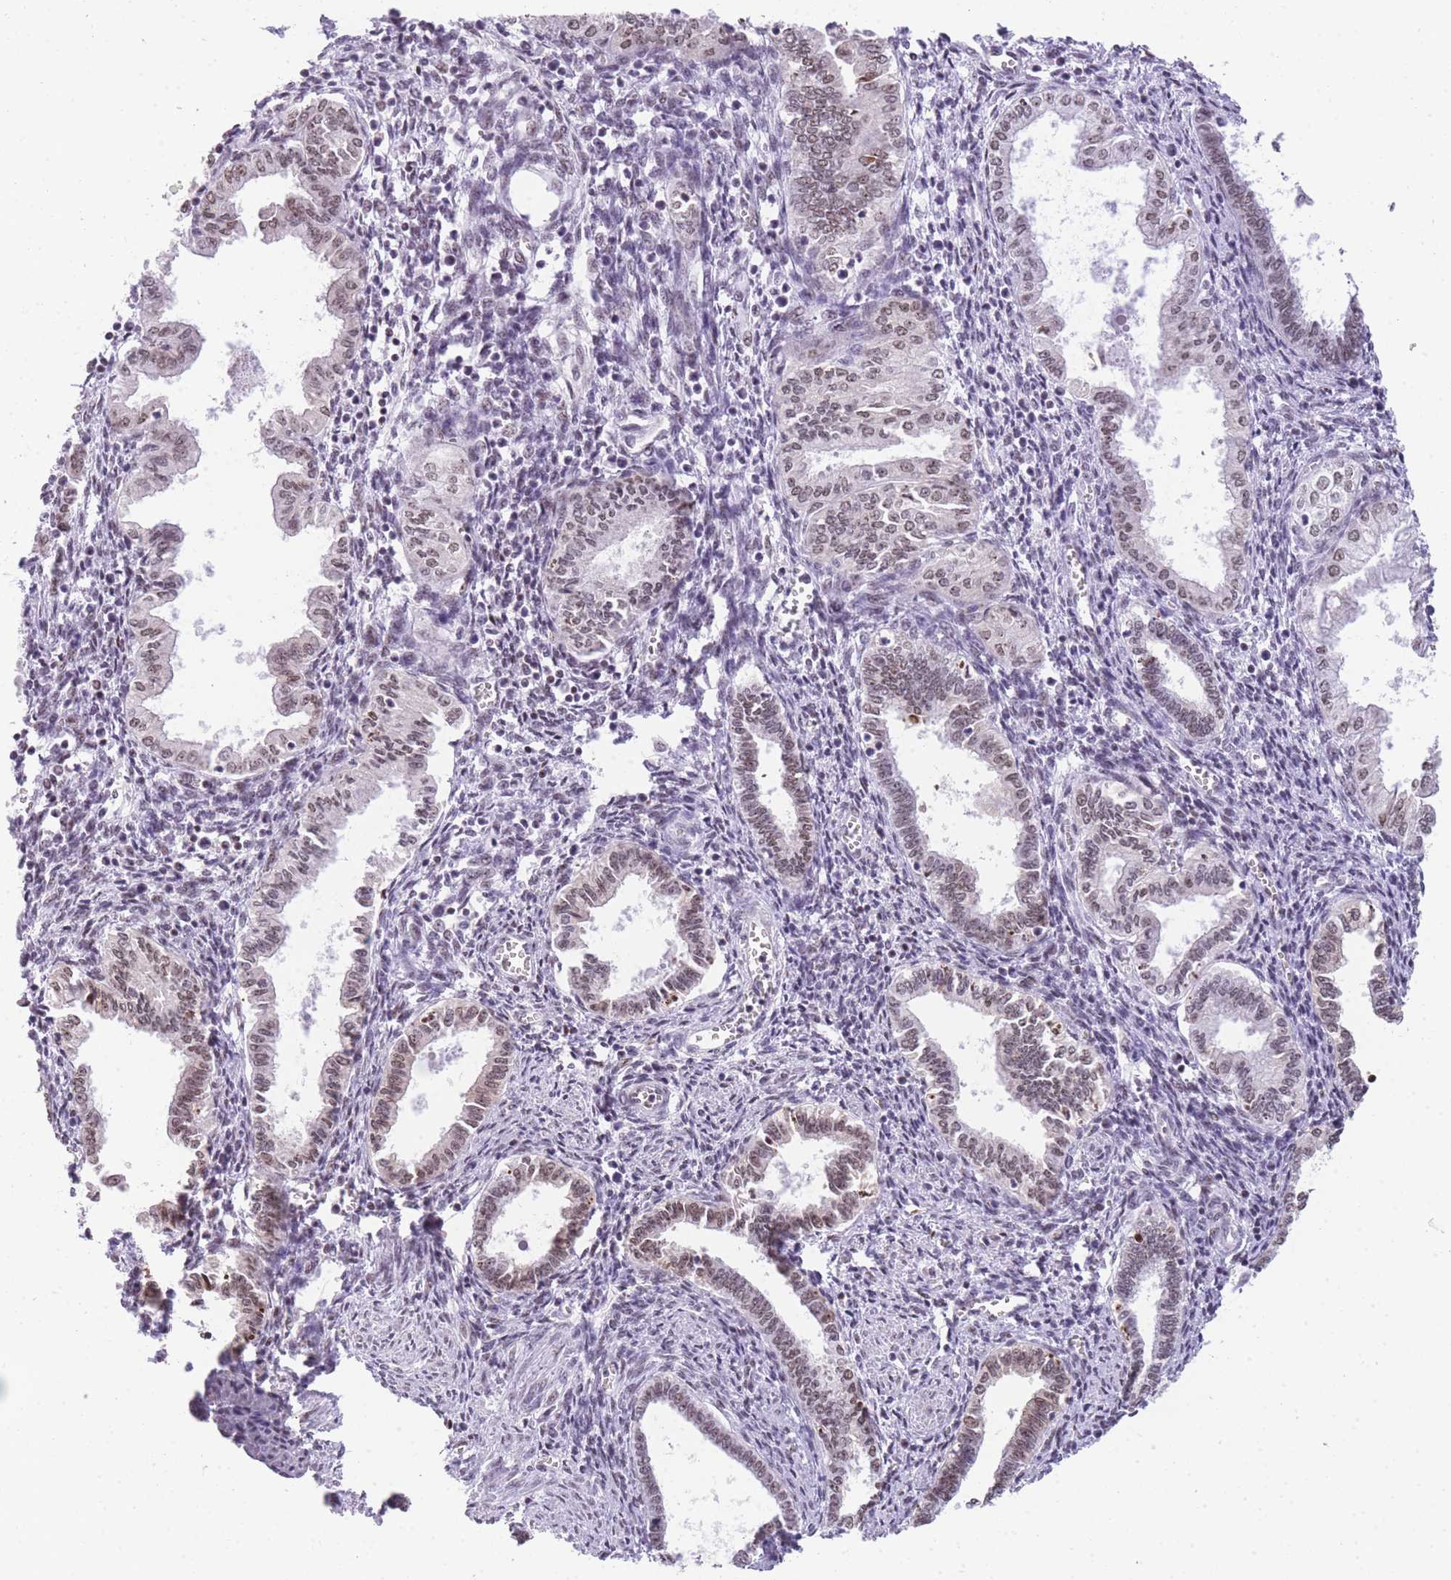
{"staining": {"intensity": "weak", "quantity": "25%-75%", "location": "nuclear"}, "tissue": "endometrium", "cell_type": "Cells in endometrial stroma", "image_type": "normal", "snomed": [{"axis": "morphology", "description": "Normal tissue, NOS"}, {"axis": "topography", "description": "Endometrium"}], "caption": "Protein staining demonstrates weak nuclear expression in about 25%-75% of cells in endometrial stroma in normal endometrium.", "gene": "EVC2", "patient": {"sex": "female", "age": 37}}